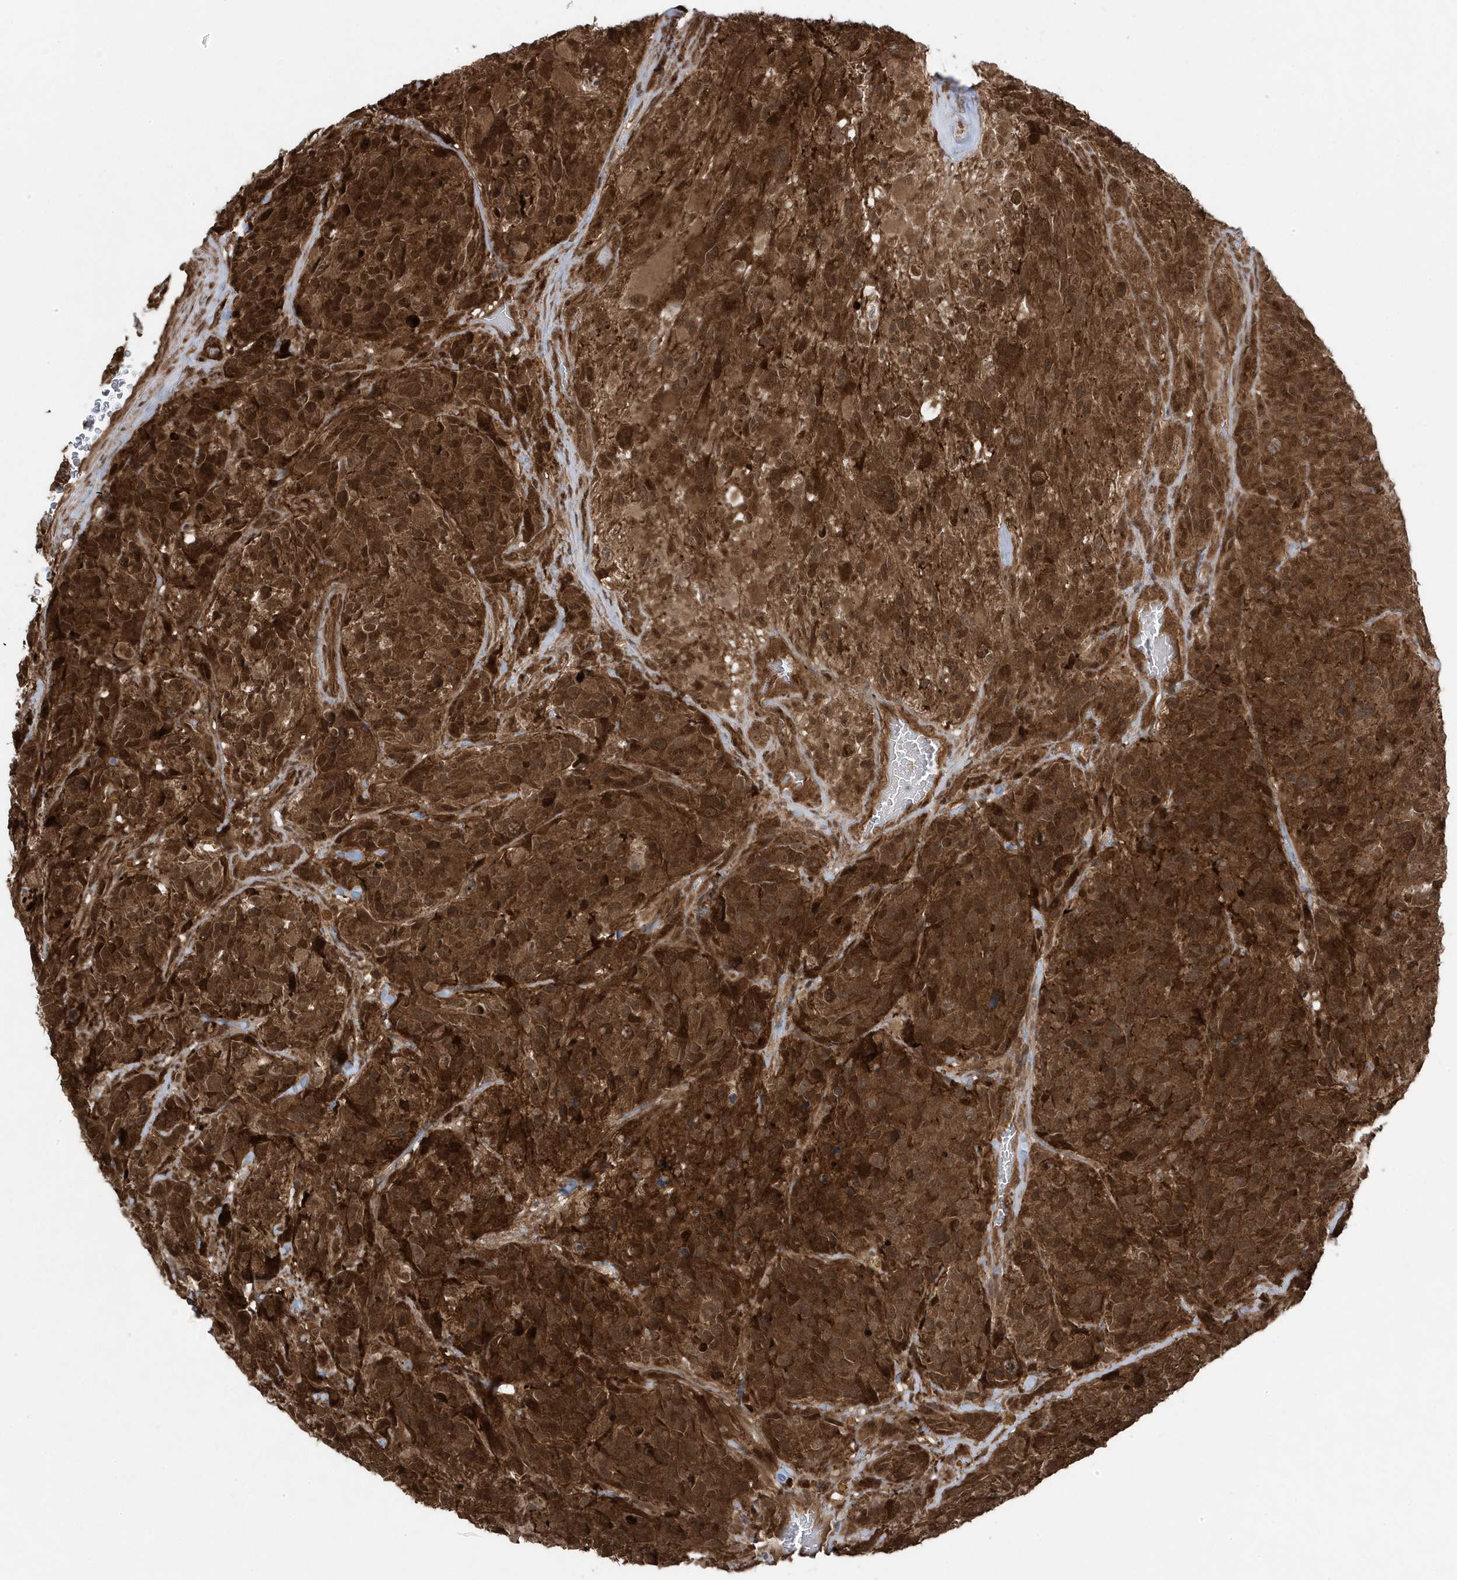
{"staining": {"intensity": "strong", "quantity": ">75%", "location": "cytoplasmic/membranous,nuclear"}, "tissue": "glioma", "cell_type": "Tumor cells", "image_type": "cancer", "snomed": [{"axis": "morphology", "description": "Glioma, malignant, High grade"}, {"axis": "topography", "description": "Brain"}], "caption": "High-power microscopy captured an immunohistochemistry (IHC) image of glioma, revealing strong cytoplasmic/membranous and nuclear expression in about >75% of tumor cells. The protein is stained brown, and the nuclei are stained in blue (DAB IHC with brightfield microscopy, high magnification).", "gene": "MAPK1IP1L", "patient": {"sex": "male", "age": 69}}